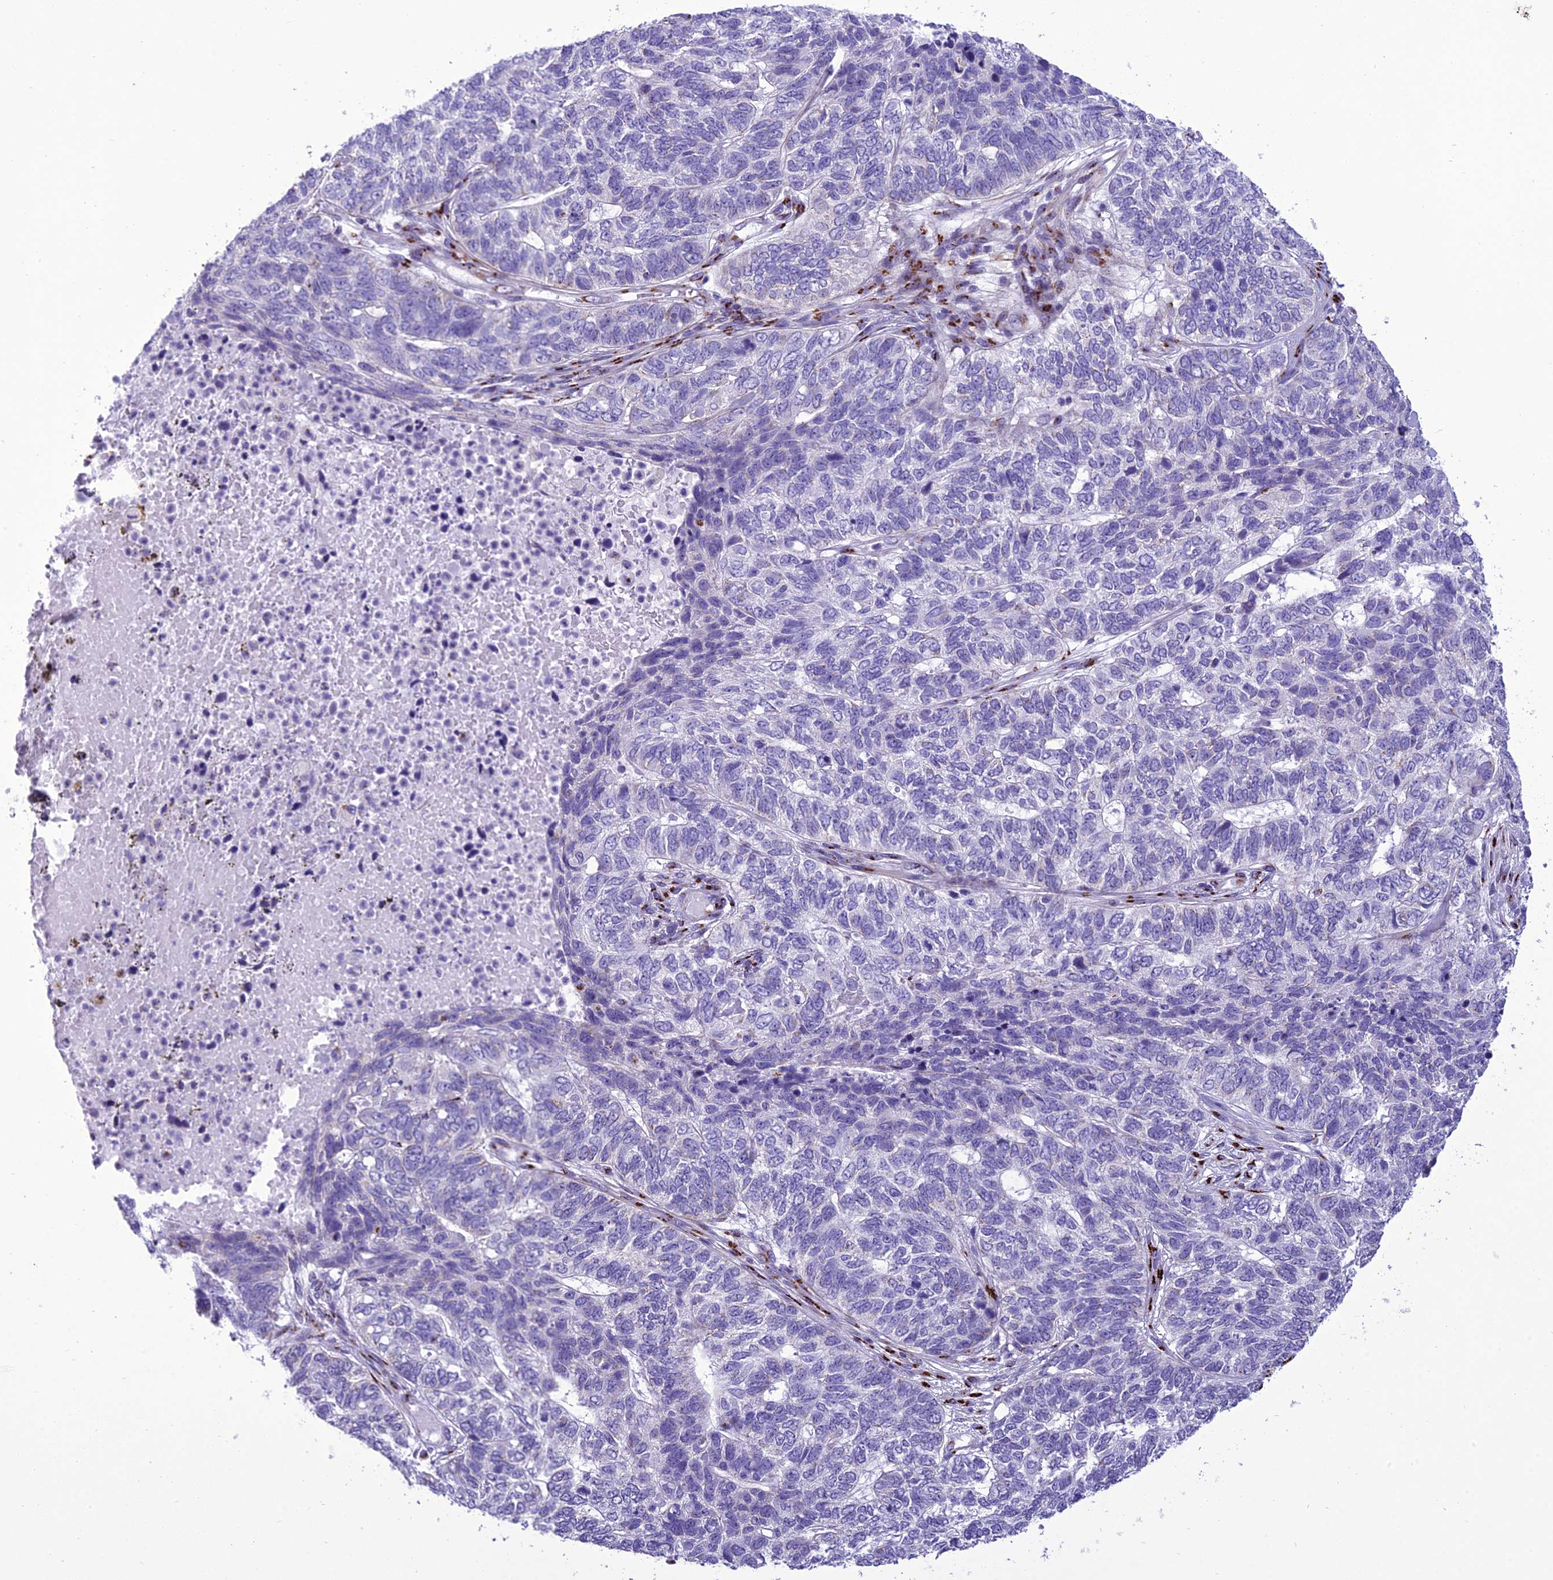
{"staining": {"intensity": "negative", "quantity": "none", "location": "none"}, "tissue": "skin cancer", "cell_type": "Tumor cells", "image_type": "cancer", "snomed": [{"axis": "morphology", "description": "Basal cell carcinoma"}, {"axis": "topography", "description": "Skin"}], "caption": "A high-resolution micrograph shows immunohistochemistry (IHC) staining of skin basal cell carcinoma, which reveals no significant staining in tumor cells.", "gene": "GOLM2", "patient": {"sex": "female", "age": 65}}